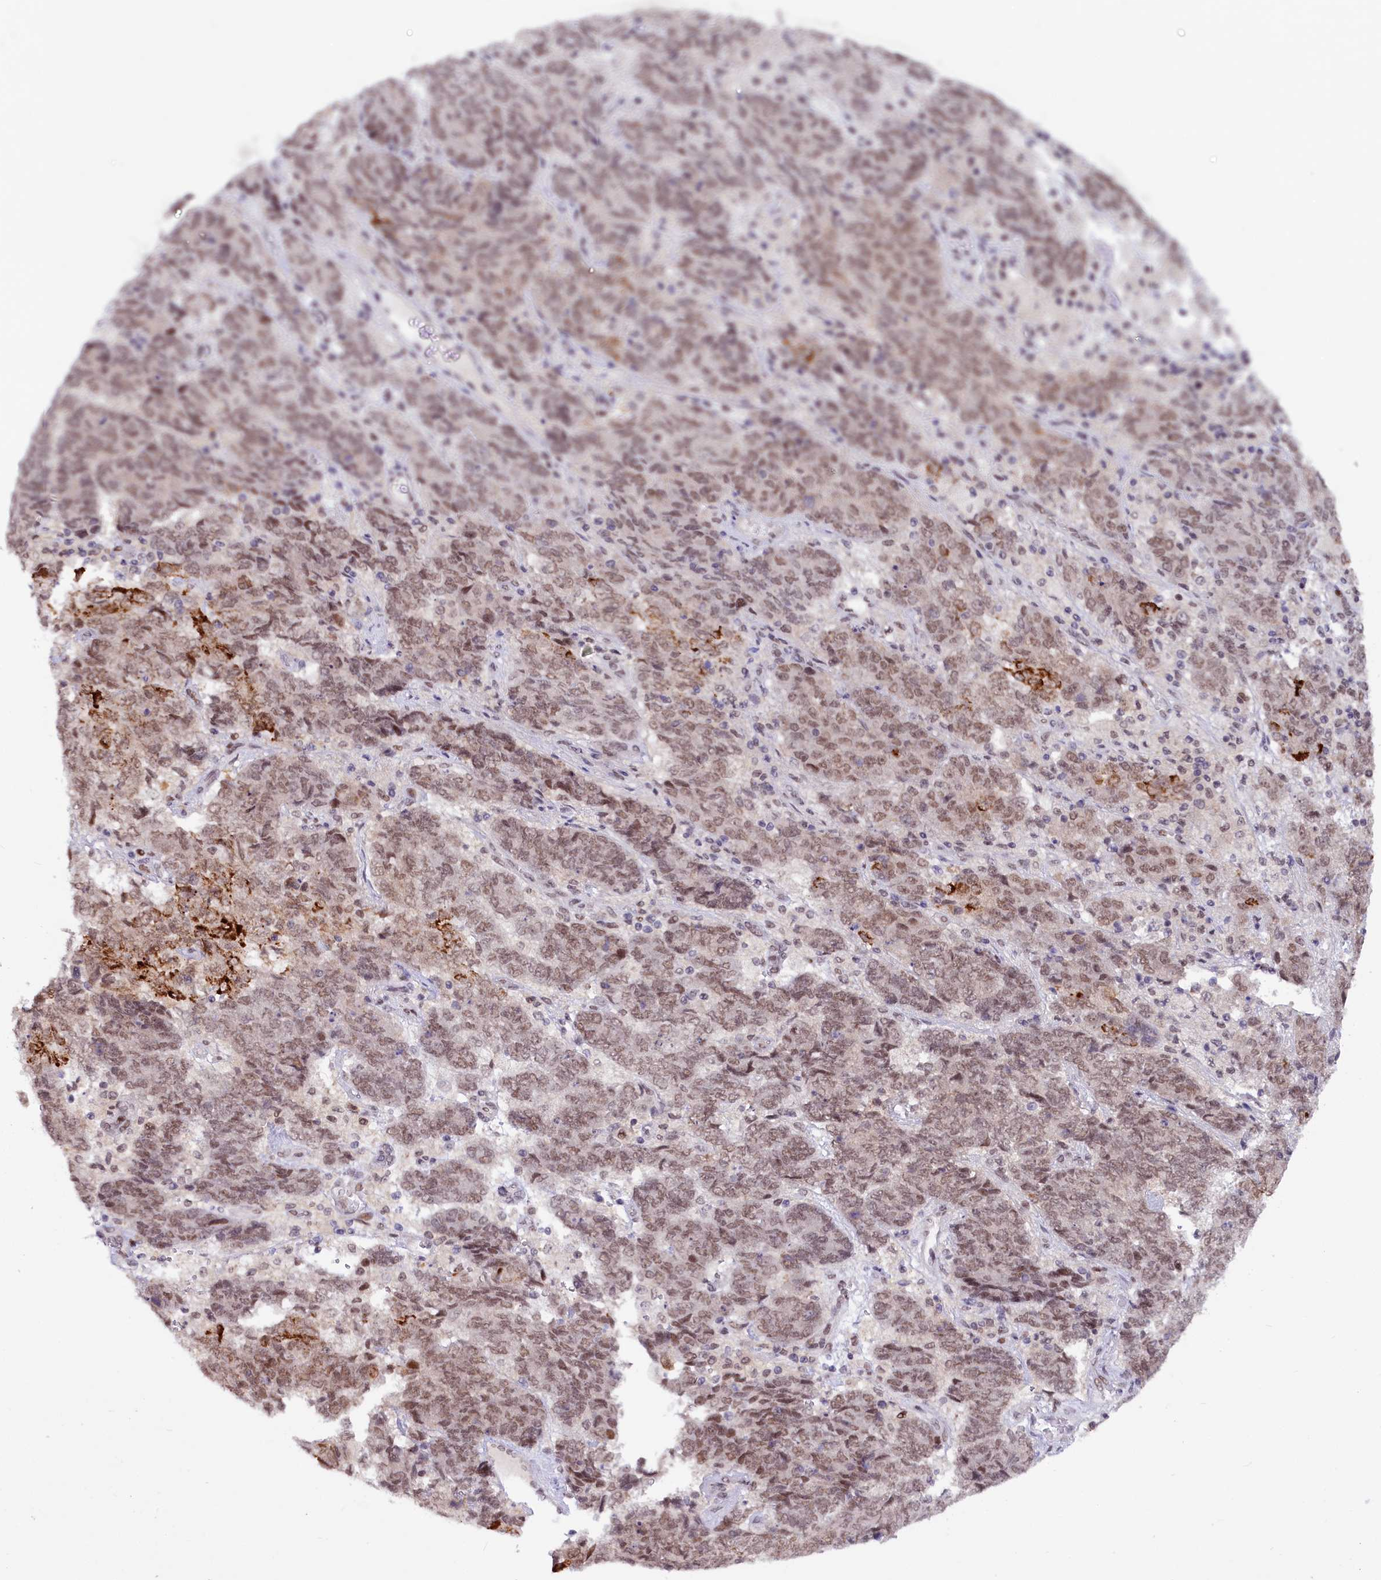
{"staining": {"intensity": "weak", "quantity": ">75%", "location": "nuclear"}, "tissue": "endometrial cancer", "cell_type": "Tumor cells", "image_type": "cancer", "snomed": [{"axis": "morphology", "description": "Adenocarcinoma, NOS"}, {"axis": "topography", "description": "Endometrium"}], "caption": "Immunohistochemical staining of endometrial cancer (adenocarcinoma) reveals weak nuclear protein expression in about >75% of tumor cells. (DAB = brown stain, brightfield microscopy at high magnification).", "gene": "SCAF11", "patient": {"sex": "female", "age": 80}}